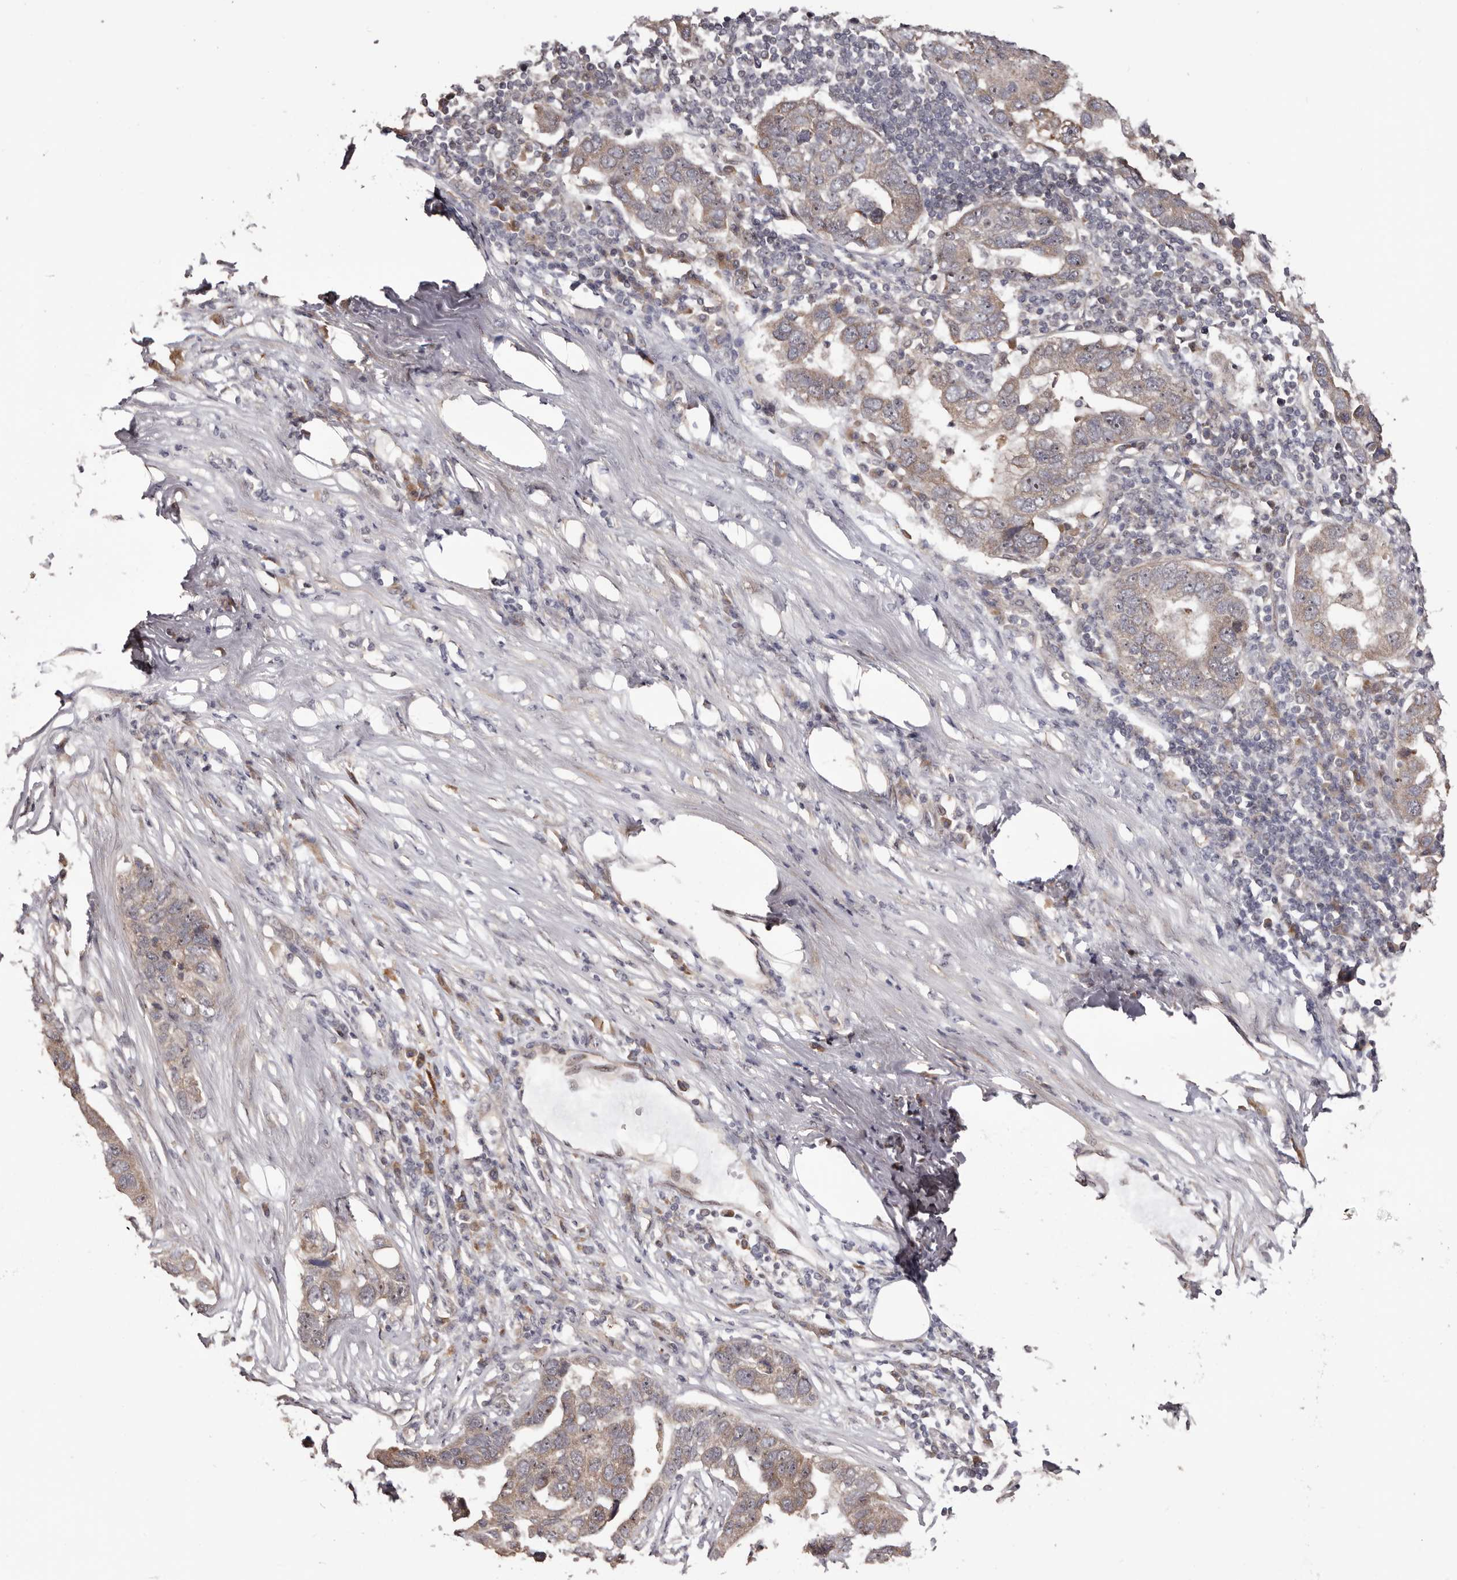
{"staining": {"intensity": "weak", "quantity": "25%-75%", "location": "cytoplasmic/membranous"}, "tissue": "pancreatic cancer", "cell_type": "Tumor cells", "image_type": "cancer", "snomed": [{"axis": "morphology", "description": "Adenocarcinoma, NOS"}, {"axis": "topography", "description": "Pancreas"}], "caption": "Immunohistochemical staining of pancreatic cancer (adenocarcinoma) reveals low levels of weak cytoplasmic/membranous protein expression in approximately 25%-75% of tumor cells. (Stains: DAB in brown, nuclei in blue, Microscopy: brightfield microscopy at high magnification).", "gene": "NOL12", "patient": {"sex": "female", "age": 61}}